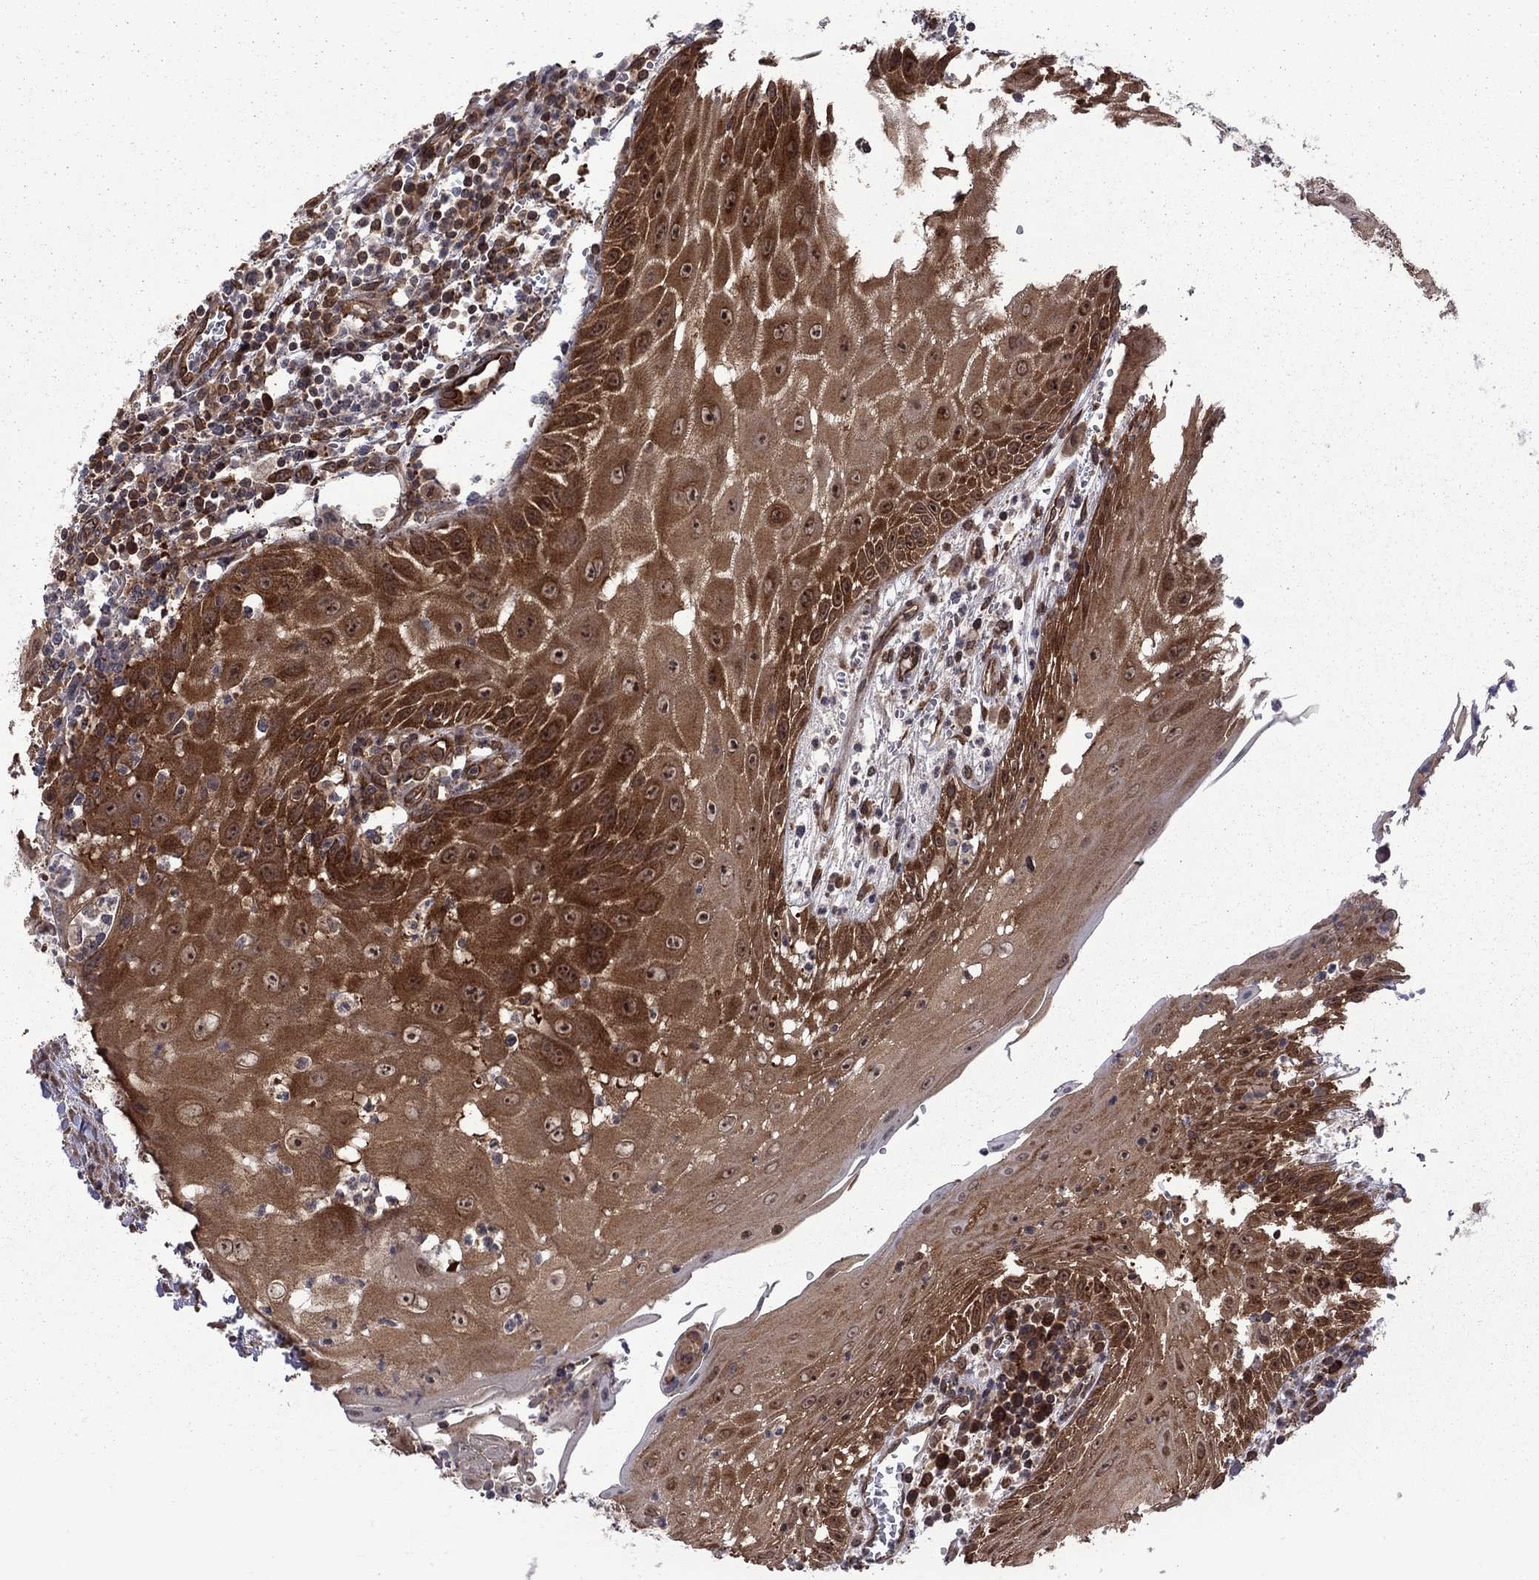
{"staining": {"intensity": "strong", "quantity": ">75%", "location": "cytoplasmic/membranous"}, "tissue": "head and neck cancer", "cell_type": "Tumor cells", "image_type": "cancer", "snomed": [{"axis": "morphology", "description": "Squamous cell carcinoma, NOS"}, {"axis": "topography", "description": "Oral tissue"}, {"axis": "topography", "description": "Head-Neck"}], "caption": "Immunohistochemical staining of human squamous cell carcinoma (head and neck) exhibits high levels of strong cytoplasmic/membranous expression in about >75% of tumor cells.", "gene": "NAA50", "patient": {"sex": "male", "age": 58}}